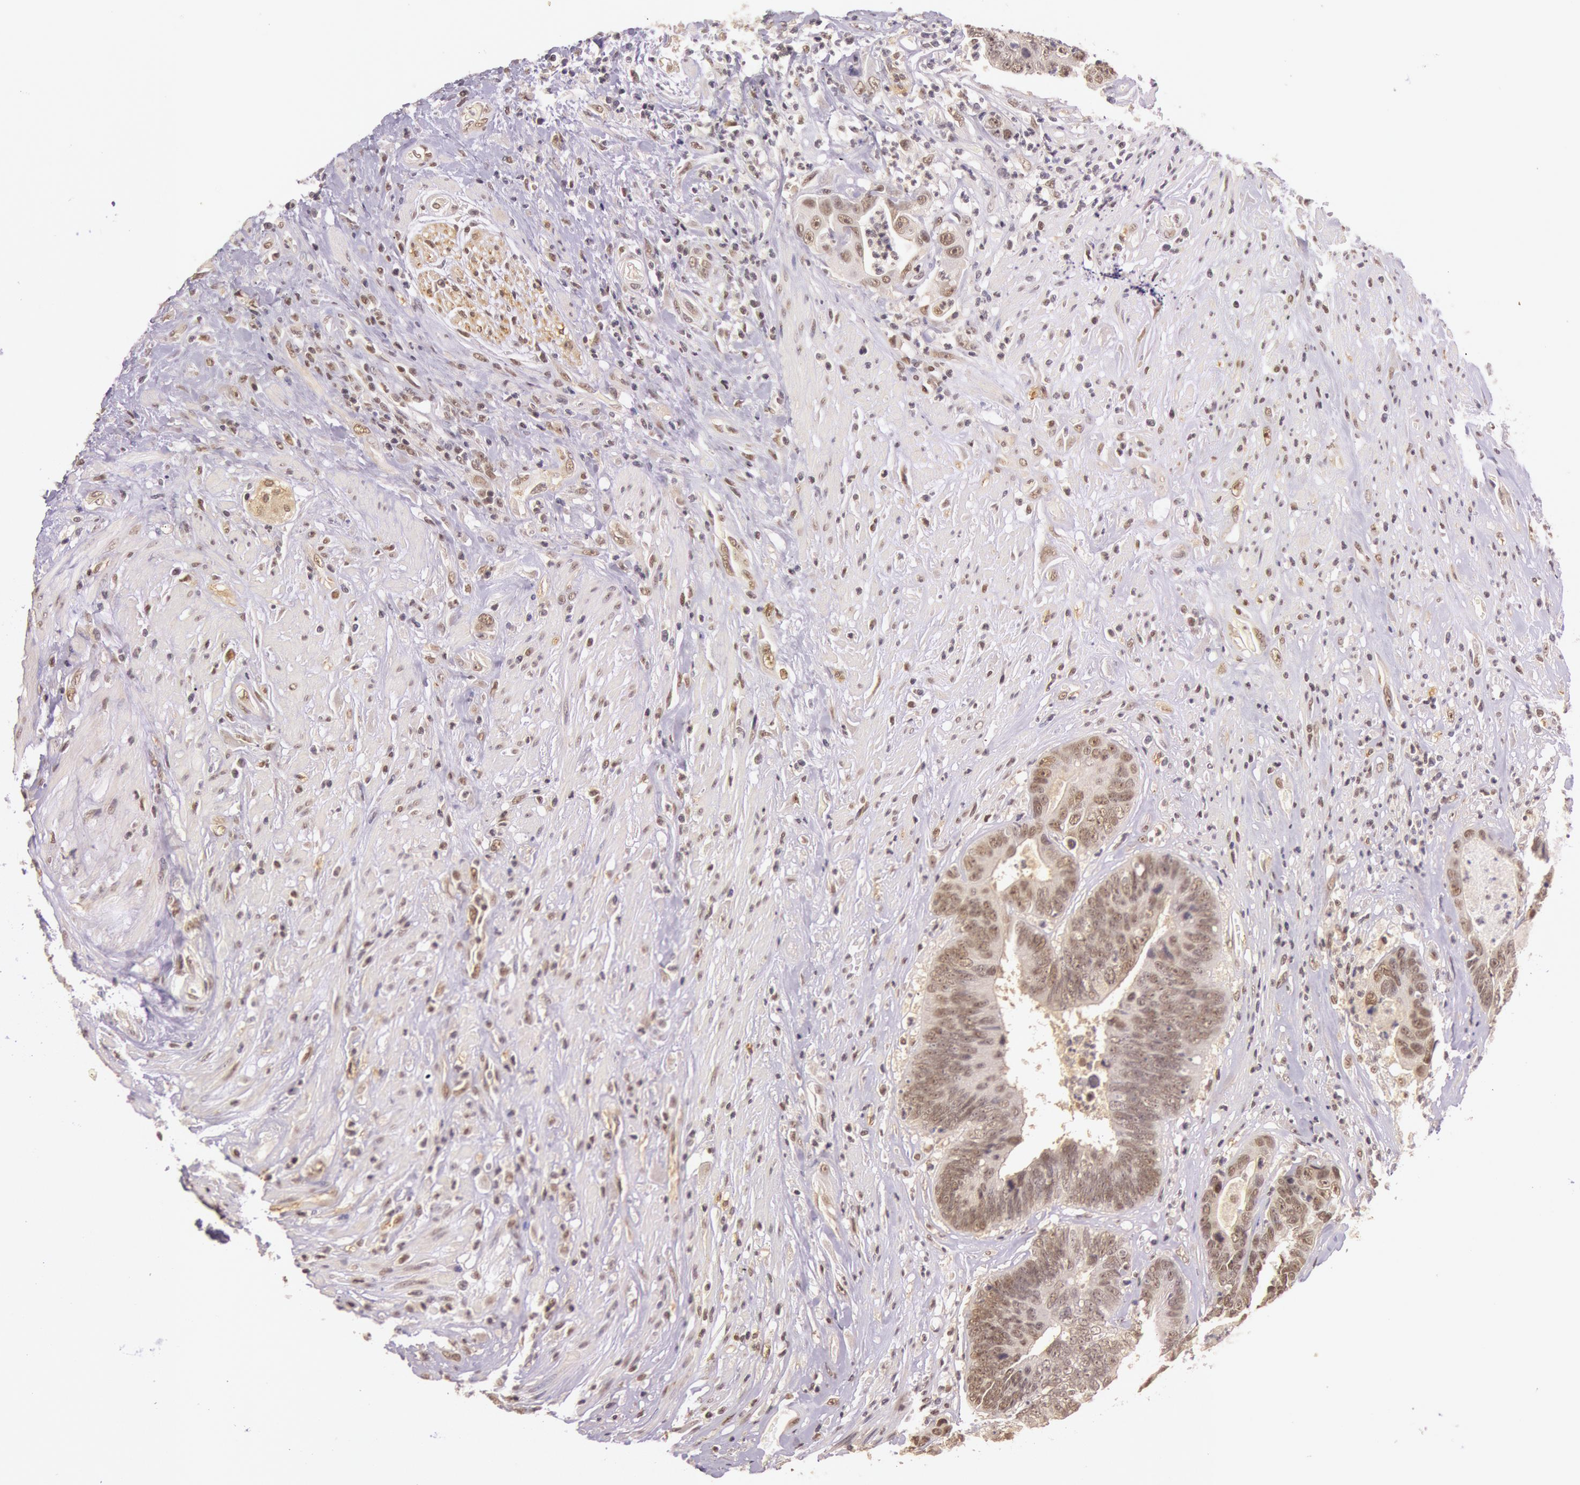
{"staining": {"intensity": "weak", "quantity": "<25%", "location": "cytoplasmic/membranous"}, "tissue": "colorectal cancer", "cell_type": "Tumor cells", "image_type": "cancer", "snomed": [{"axis": "morphology", "description": "Adenocarcinoma, NOS"}, {"axis": "topography", "description": "Rectum"}], "caption": "Colorectal adenocarcinoma was stained to show a protein in brown. There is no significant staining in tumor cells.", "gene": "RTL10", "patient": {"sex": "female", "age": 65}}